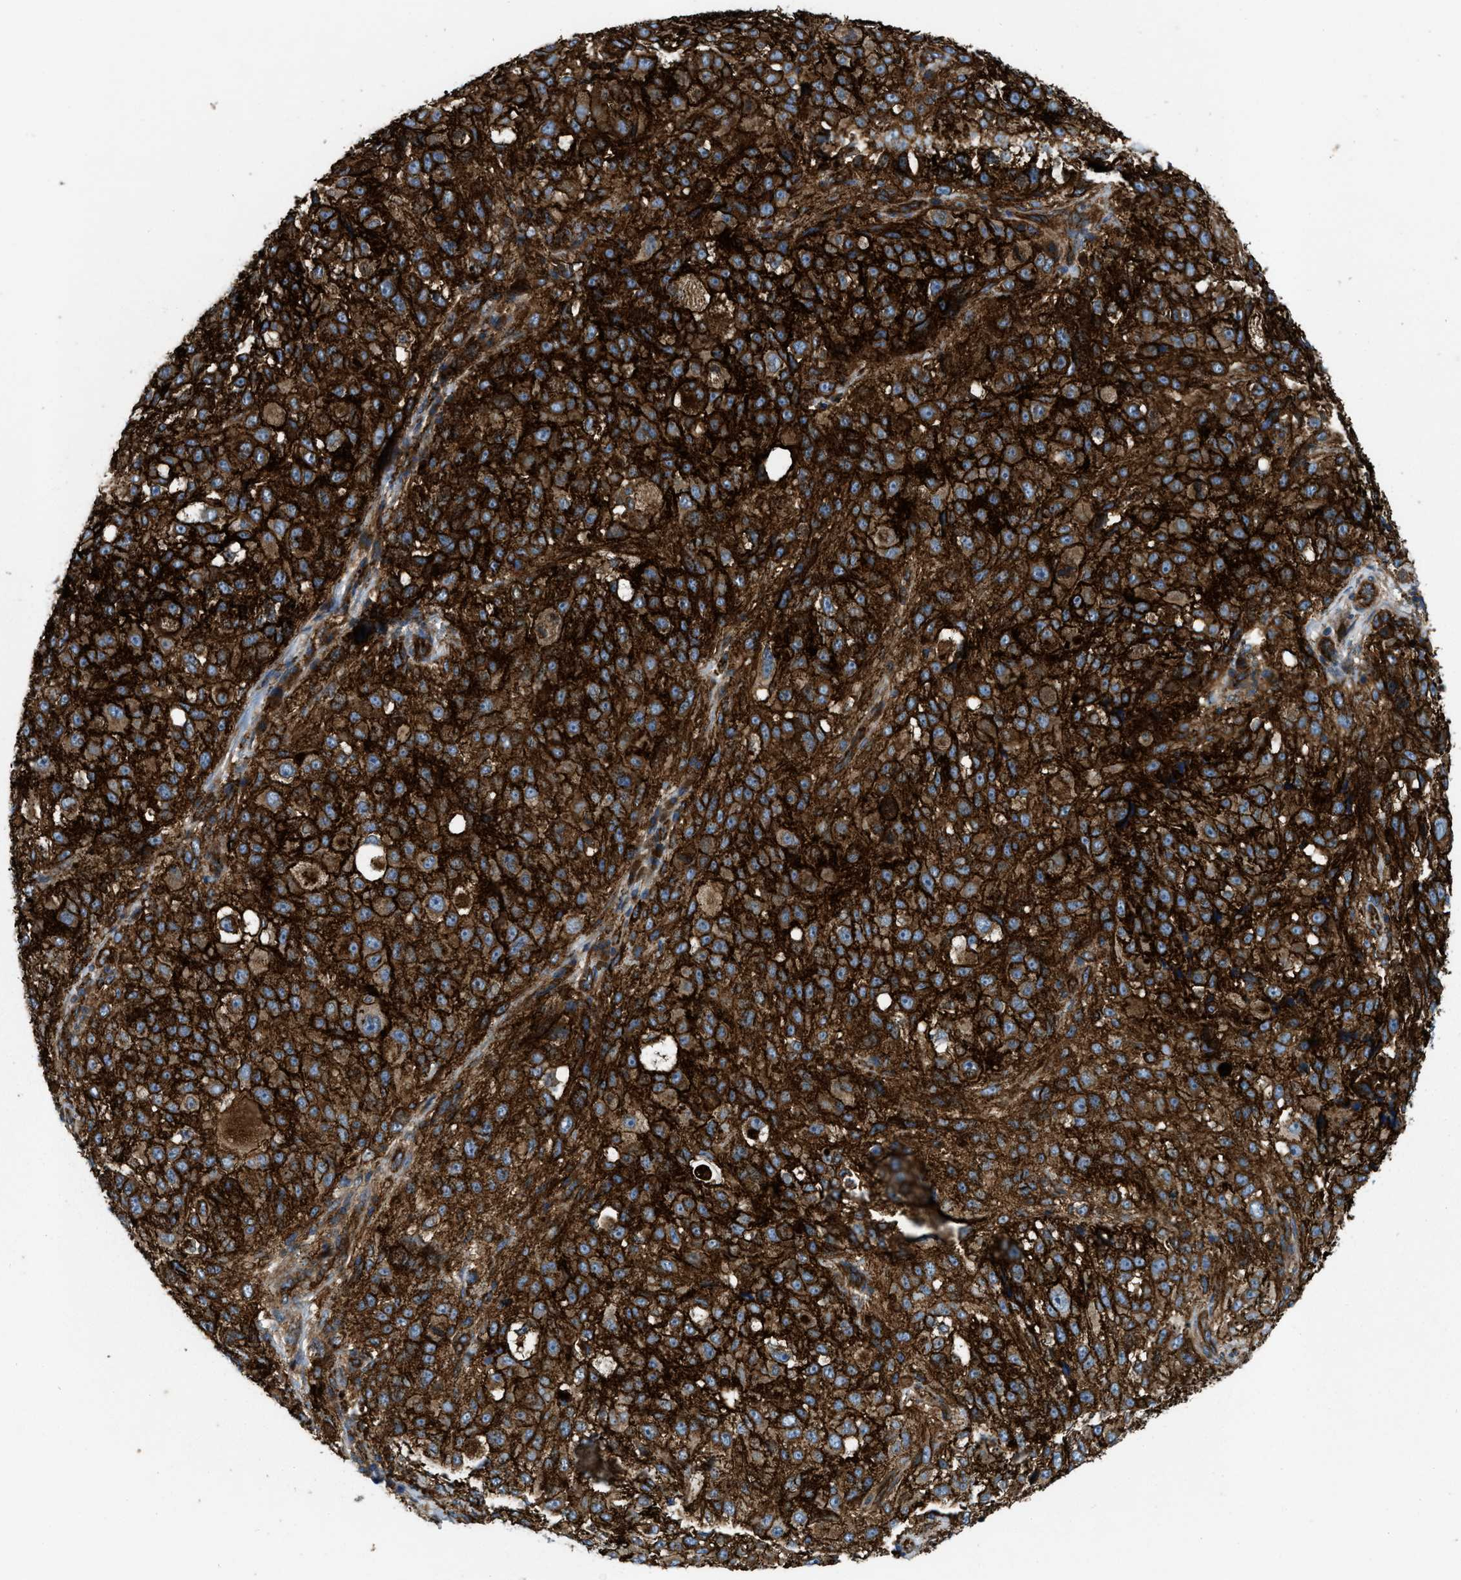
{"staining": {"intensity": "strong", "quantity": ">75%", "location": "cytoplasmic/membranous"}, "tissue": "melanoma", "cell_type": "Tumor cells", "image_type": "cancer", "snomed": [{"axis": "morphology", "description": "Necrosis, NOS"}, {"axis": "morphology", "description": "Malignant melanoma, NOS"}, {"axis": "topography", "description": "Skin"}], "caption": "Immunohistochemical staining of malignant melanoma reveals strong cytoplasmic/membranous protein staining in about >75% of tumor cells.", "gene": "ERC1", "patient": {"sex": "female", "age": 87}}